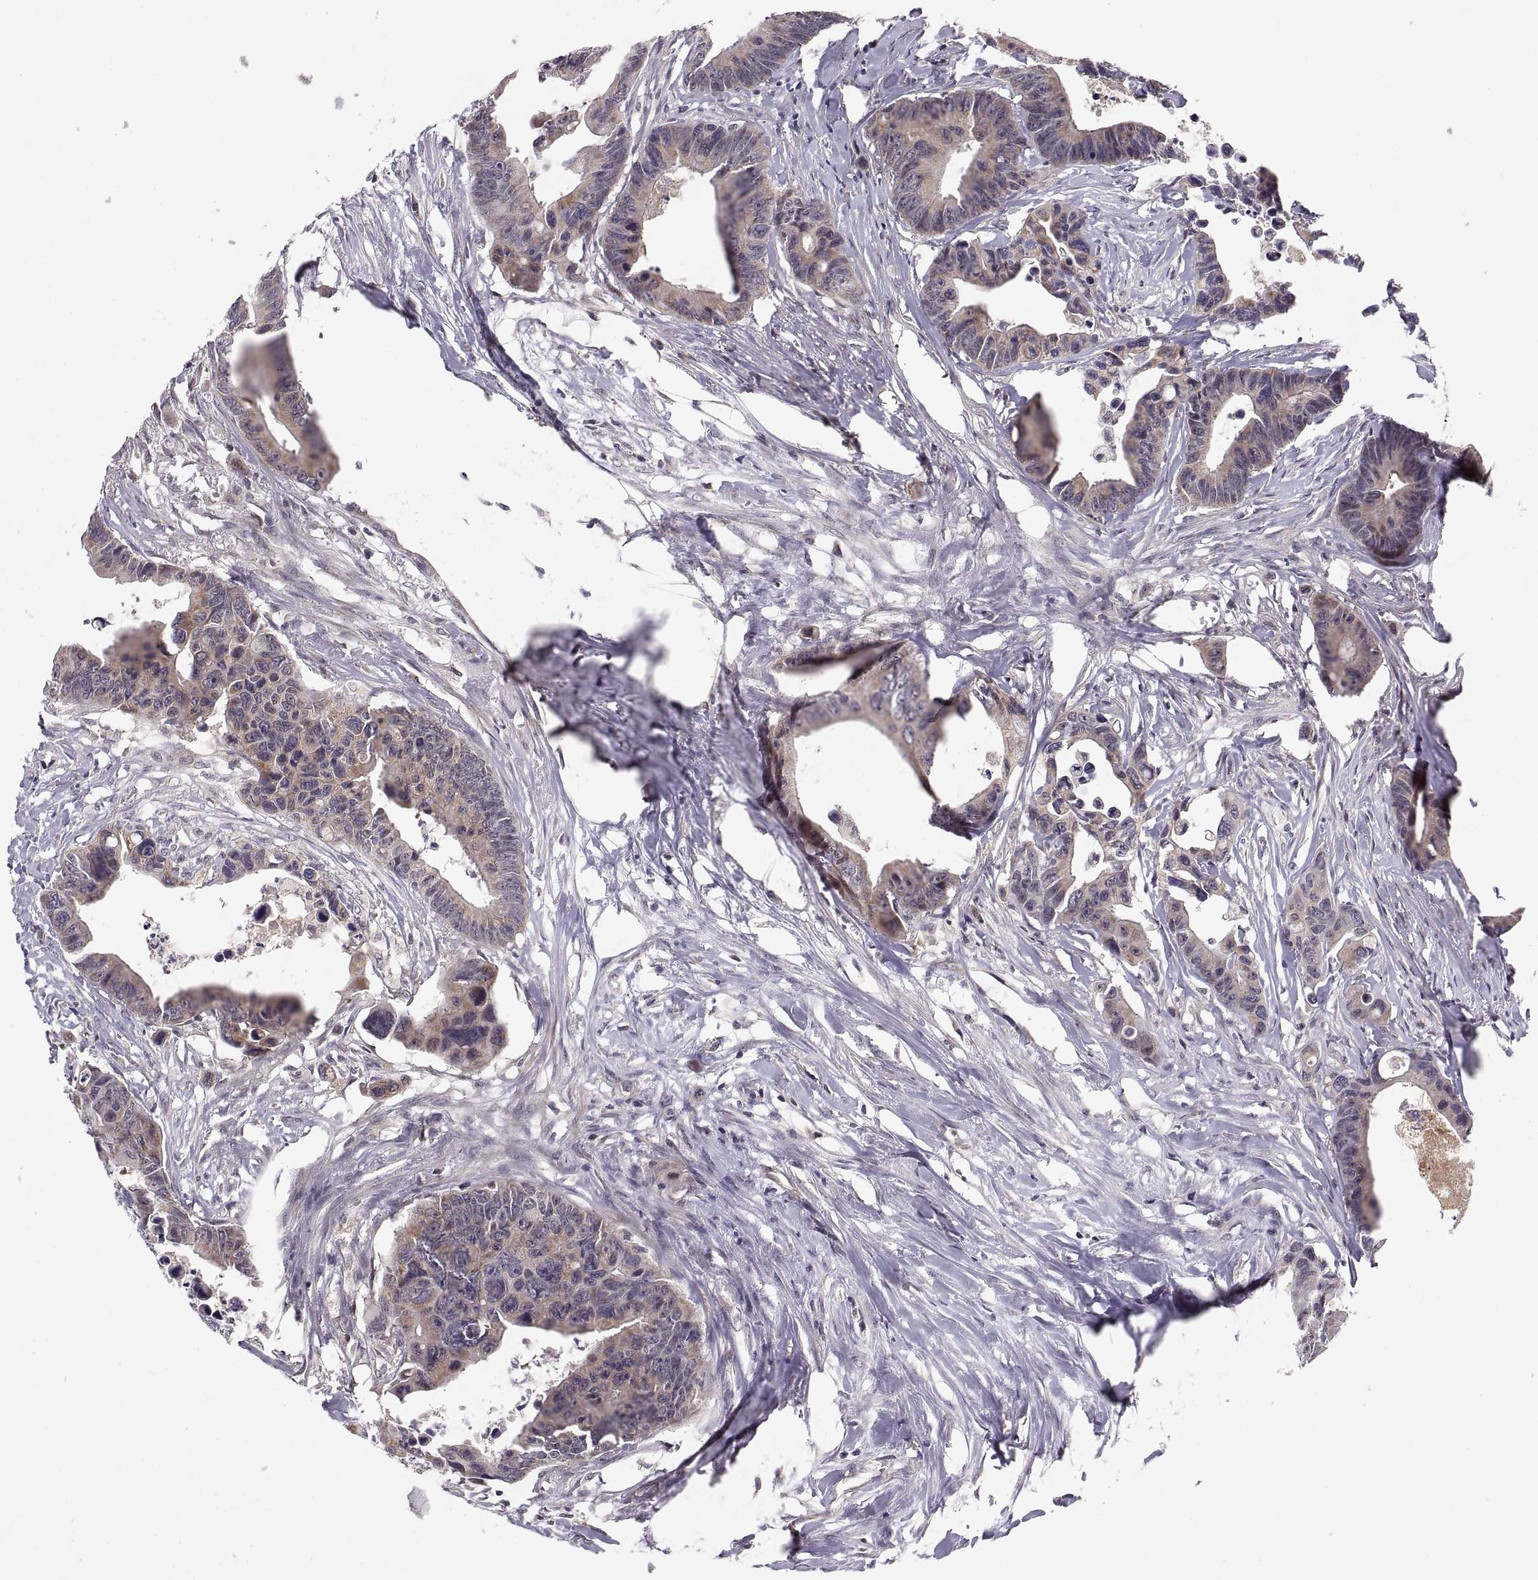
{"staining": {"intensity": "moderate", "quantity": "<25%", "location": "cytoplasmic/membranous"}, "tissue": "colorectal cancer", "cell_type": "Tumor cells", "image_type": "cancer", "snomed": [{"axis": "morphology", "description": "Adenocarcinoma, NOS"}, {"axis": "topography", "description": "Colon"}], "caption": "The histopathology image shows a brown stain indicating the presence of a protein in the cytoplasmic/membranous of tumor cells in colorectal adenocarcinoma.", "gene": "ABL2", "patient": {"sex": "female", "age": 87}}